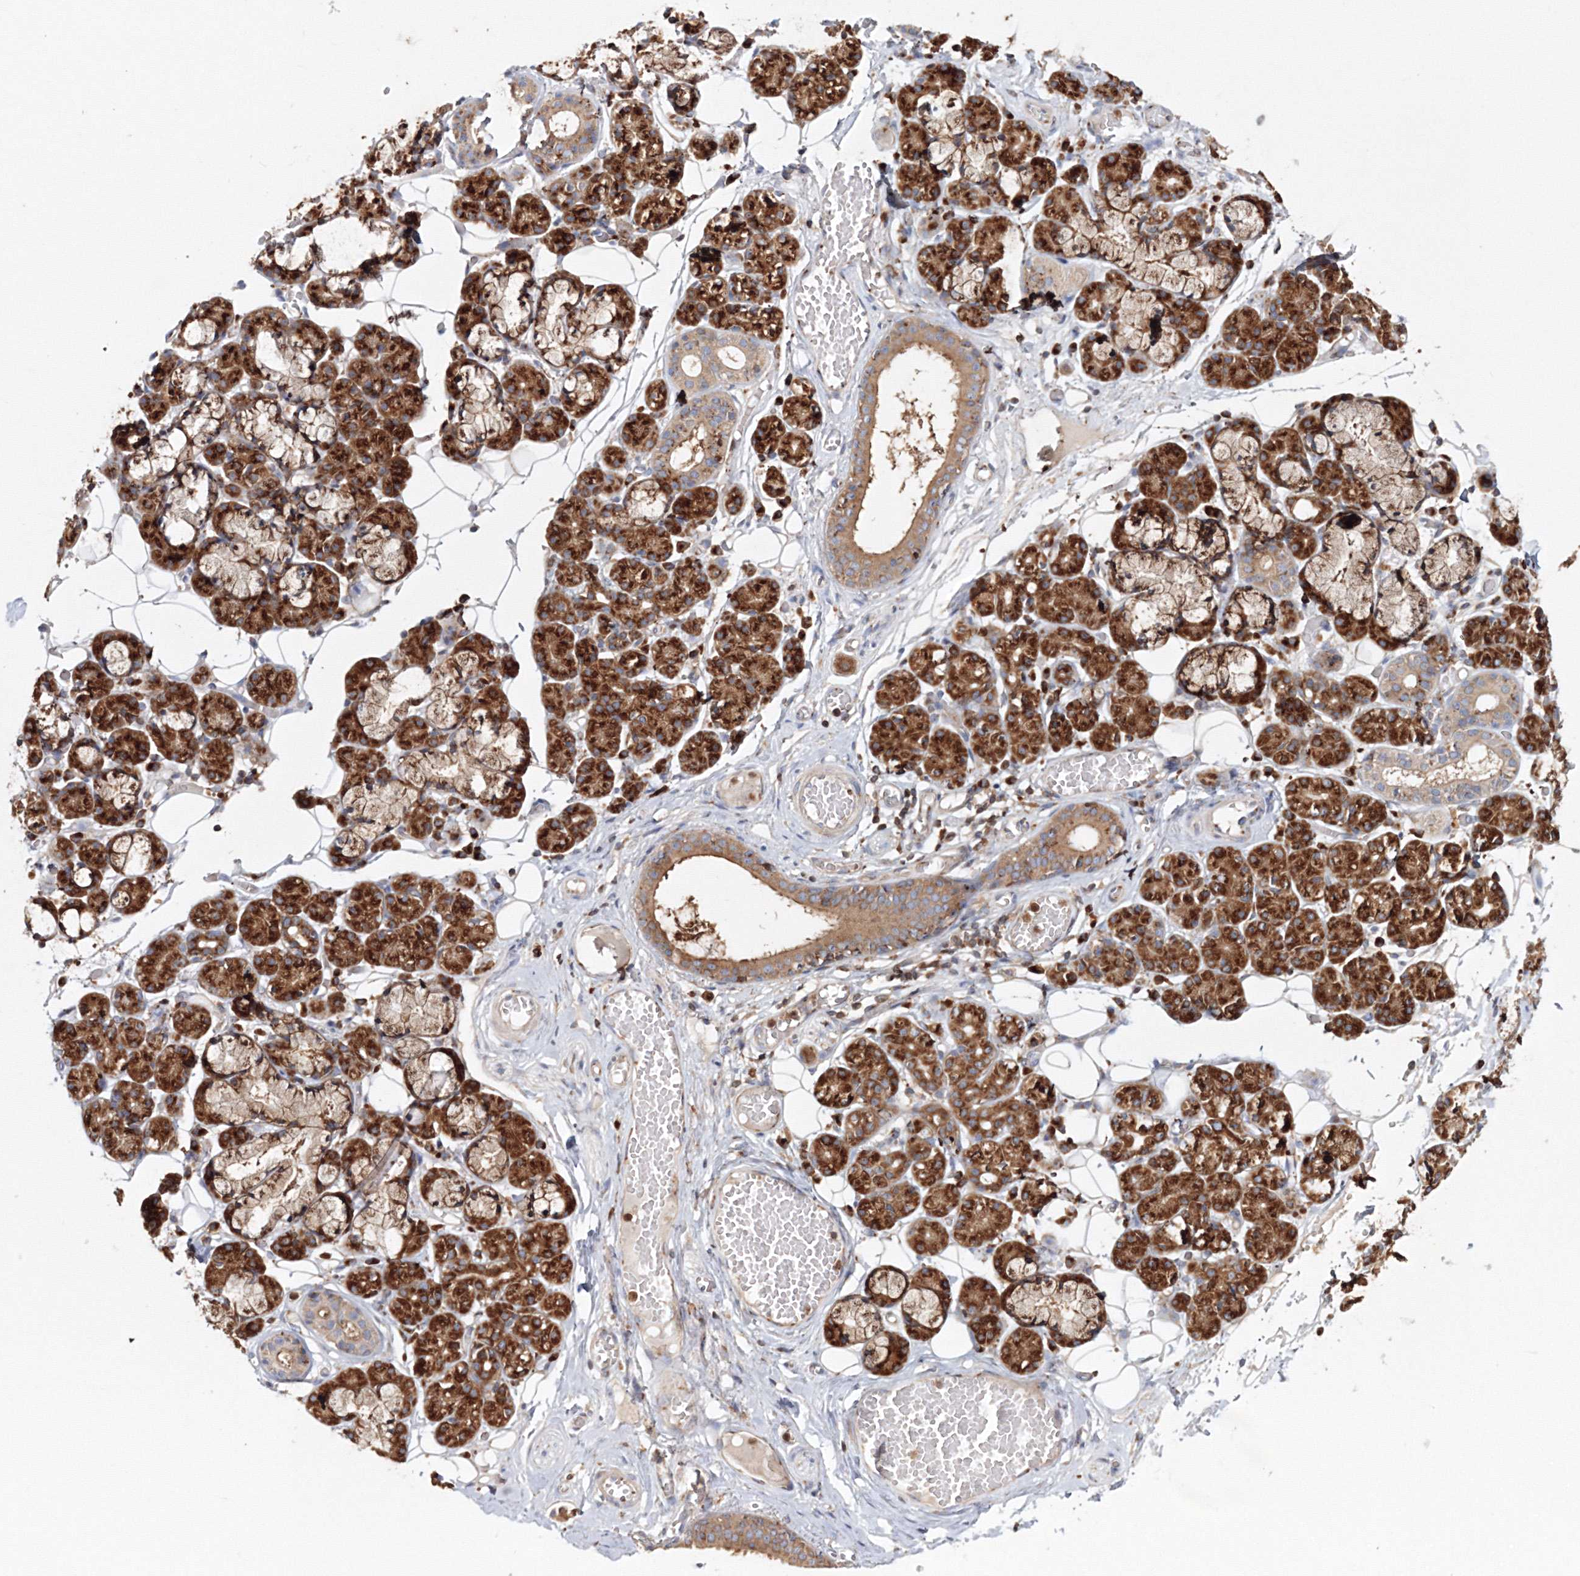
{"staining": {"intensity": "strong", "quantity": ">75%", "location": "cytoplasmic/membranous"}, "tissue": "salivary gland", "cell_type": "Glandular cells", "image_type": "normal", "snomed": [{"axis": "morphology", "description": "Normal tissue, NOS"}, {"axis": "topography", "description": "Salivary gland"}], "caption": "Immunohistochemistry image of normal salivary gland: salivary gland stained using immunohistochemistry (IHC) shows high levels of strong protein expression localized specifically in the cytoplasmic/membranous of glandular cells, appearing as a cytoplasmic/membranous brown color.", "gene": "ARCN1", "patient": {"sex": "male", "age": 63}}